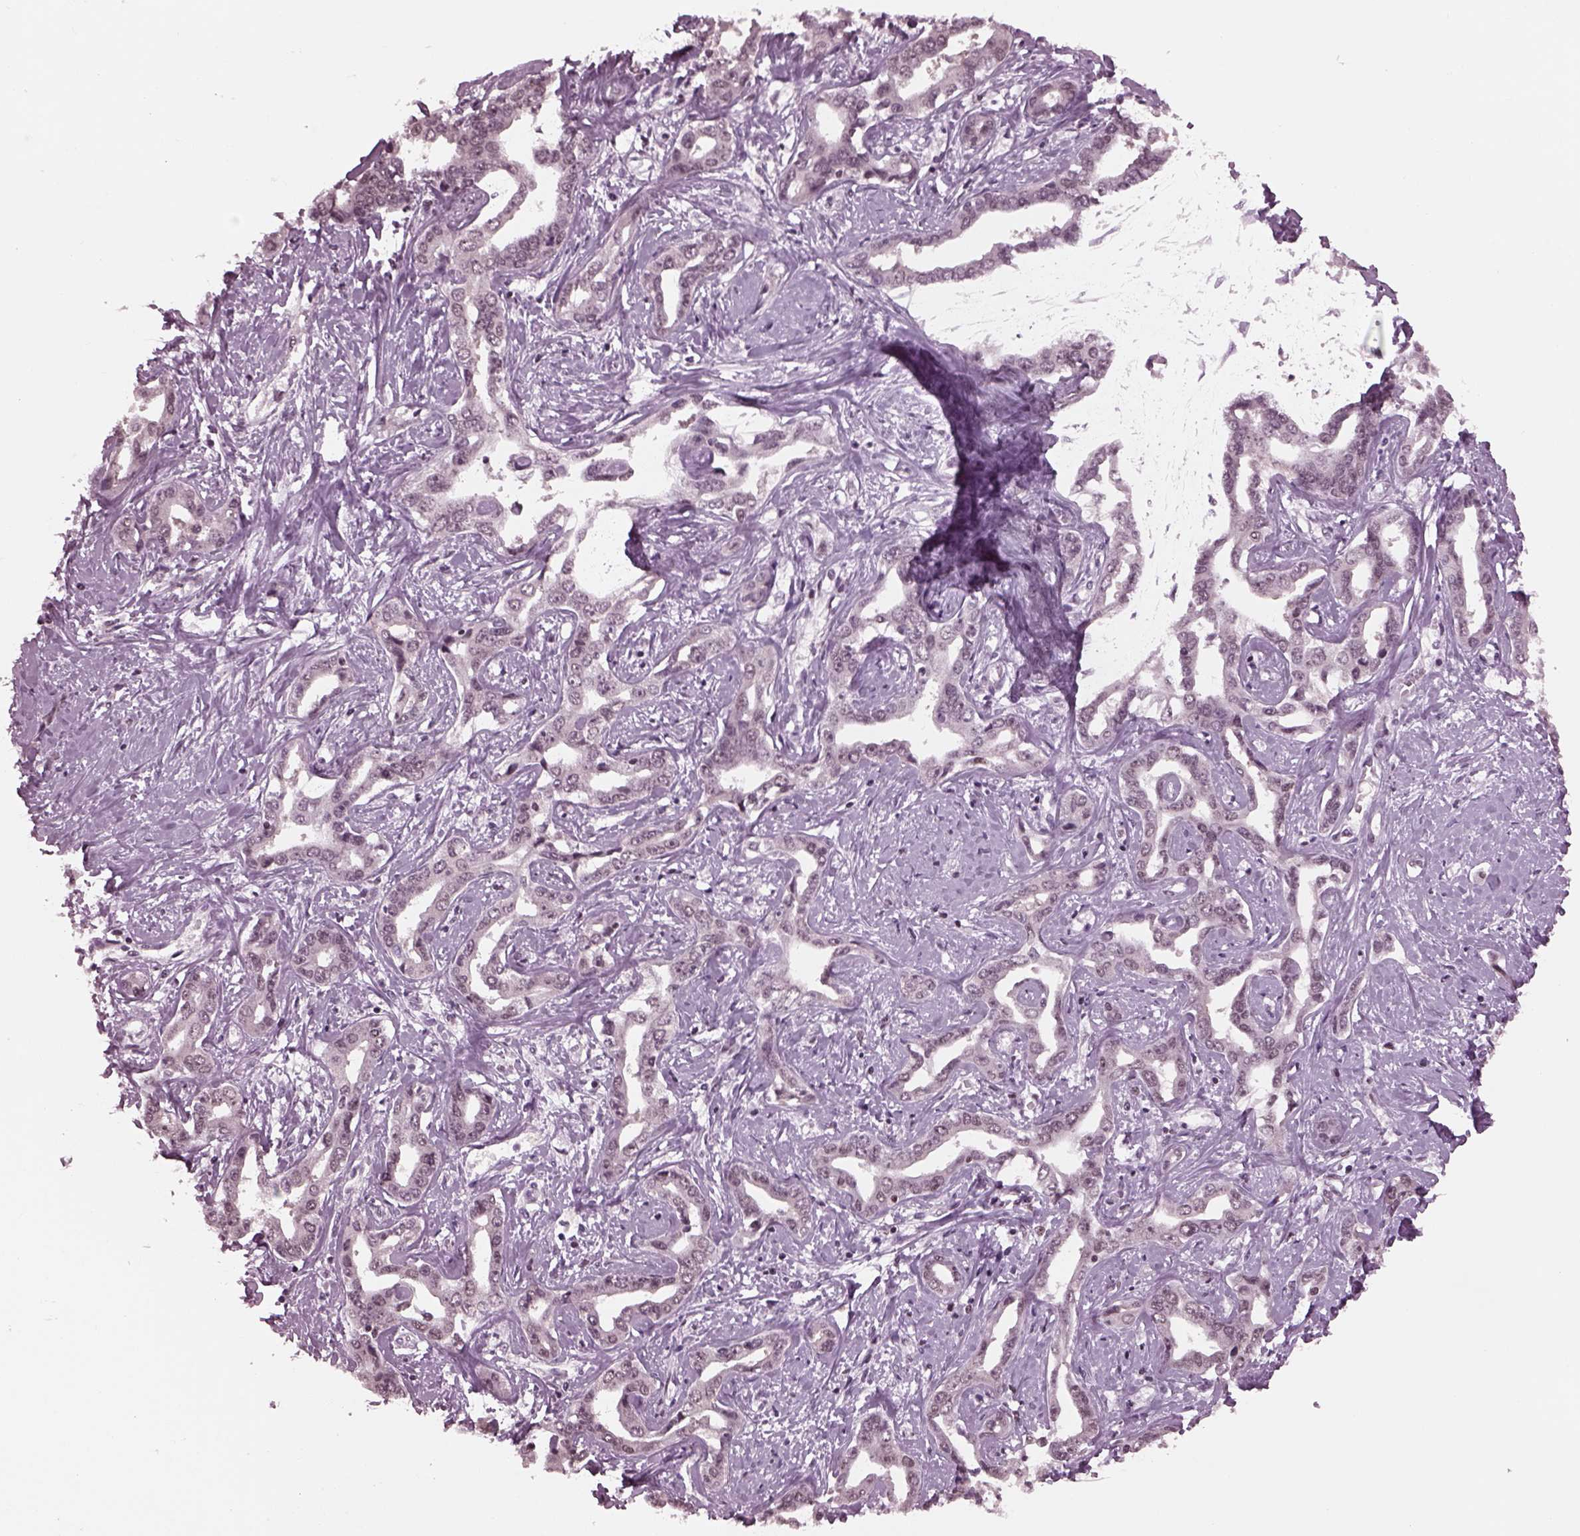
{"staining": {"intensity": "negative", "quantity": "none", "location": "none"}, "tissue": "liver cancer", "cell_type": "Tumor cells", "image_type": "cancer", "snomed": [{"axis": "morphology", "description": "Cholangiocarcinoma"}, {"axis": "topography", "description": "Liver"}], "caption": "High magnification brightfield microscopy of liver cholangiocarcinoma stained with DAB (brown) and counterstained with hematoxylin (blue): tumor cells show no significant positivity.", "gene": "RUVBL2", "patient": {"sex": "male", "age": 59}}